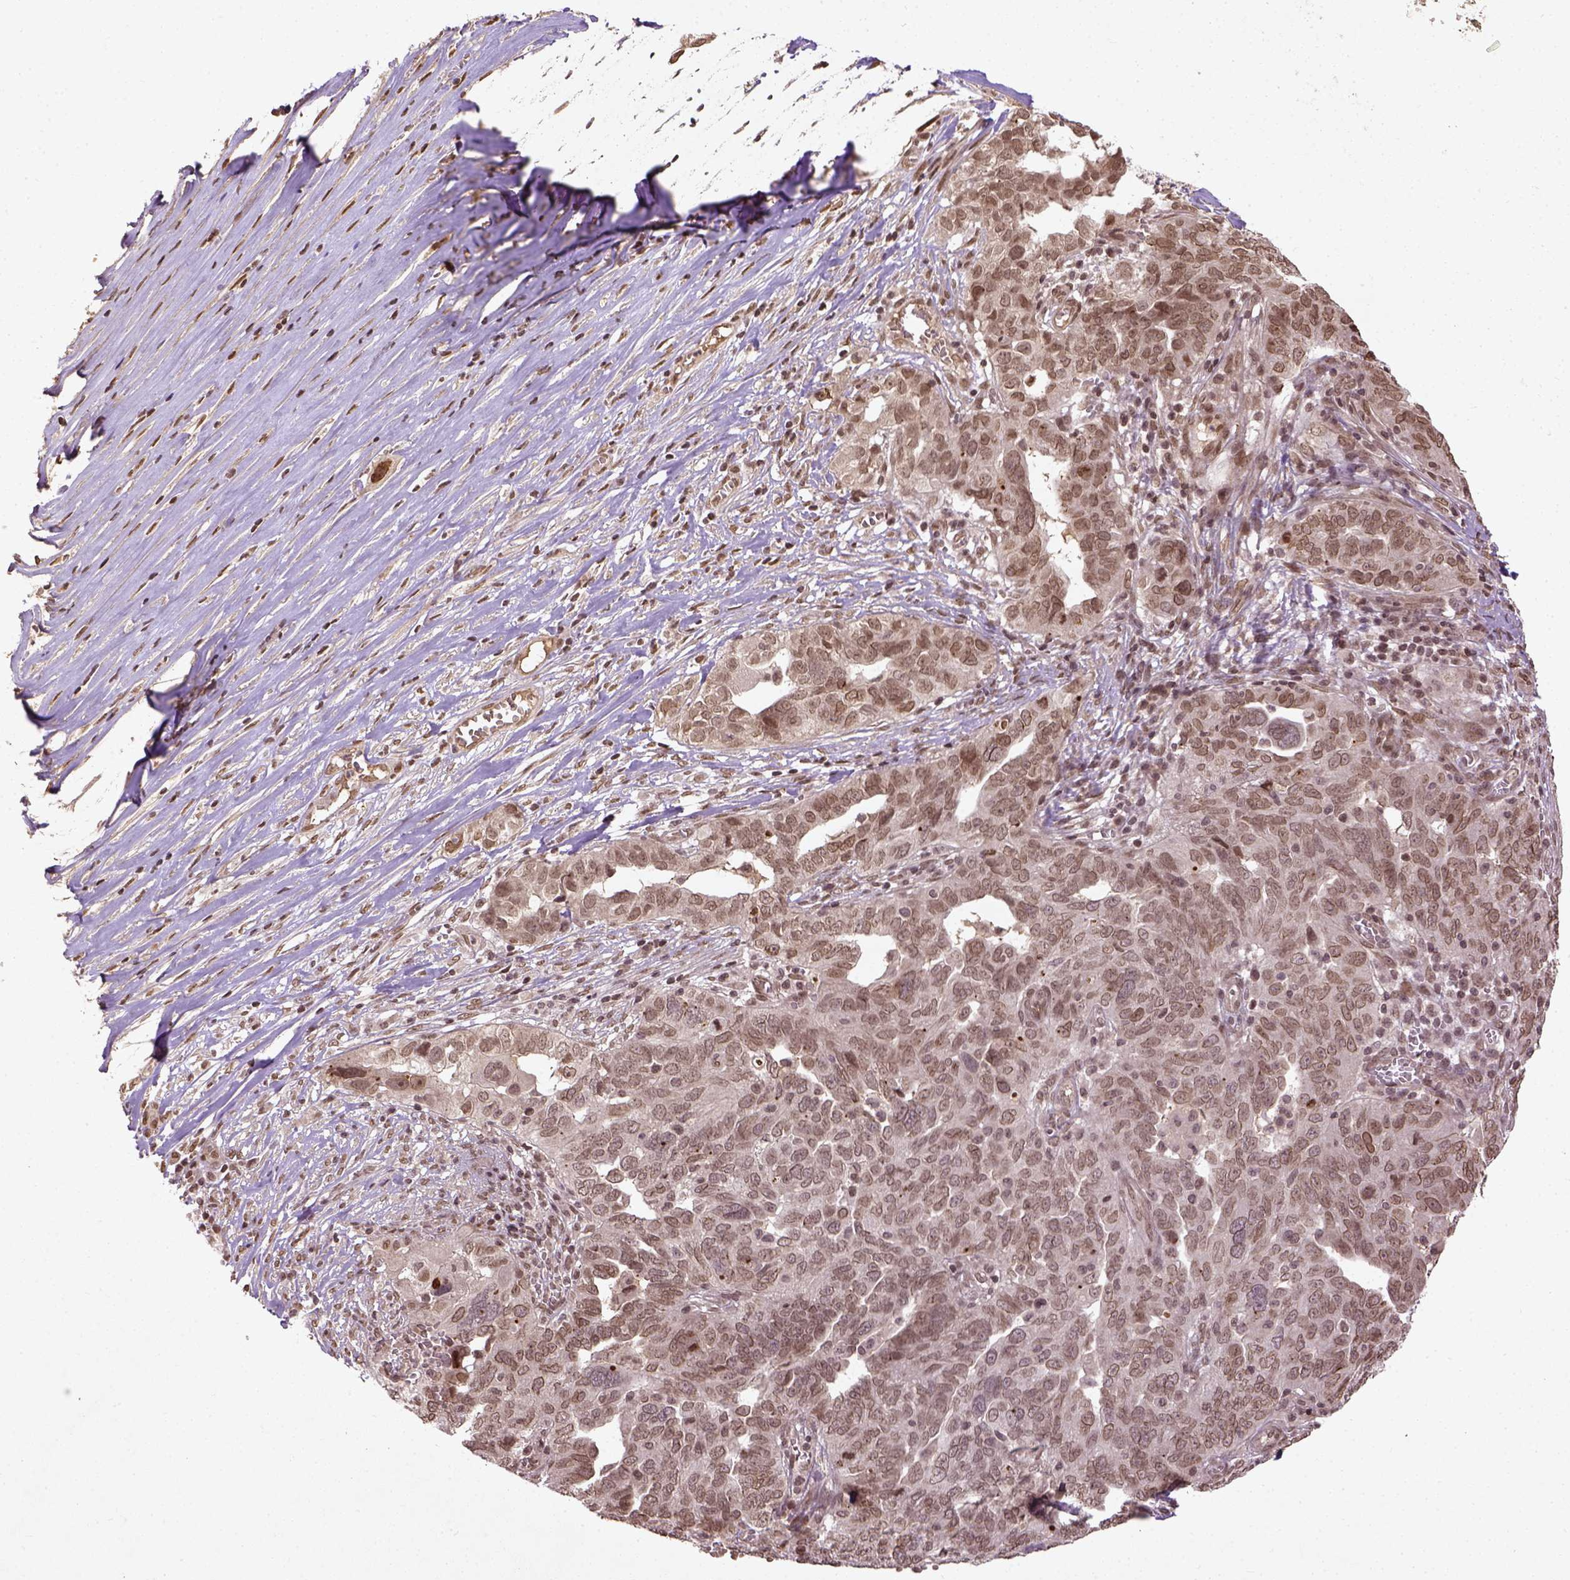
{"staining": {"intensity": "moderate", "quantity": ">75%", "location": "nuclear"}, "tissue": "ovarian cancer", "cell_type": "Tumor cells", "image_type": "cancer", "snomed": [{"axis": "morphology", "description": "Carcinoma, endometroid"}, {"axis": "topography", "description": "Soft tissue"}, {"axis": "topography", "description": "Ovary"}], "caption": "High-magnification brightfield microscopy of endometroid carcinoma (ovarian) stained with DAB (3,3'-diaminobenzidine) (brown) and counterstained with hematoxylin (blue). tumor cells exhibit moderate nuclear positivity is identified in approximately>75% of cells.", "gene": "BANF1", "patient": {"sex": "female", "age": 52}}